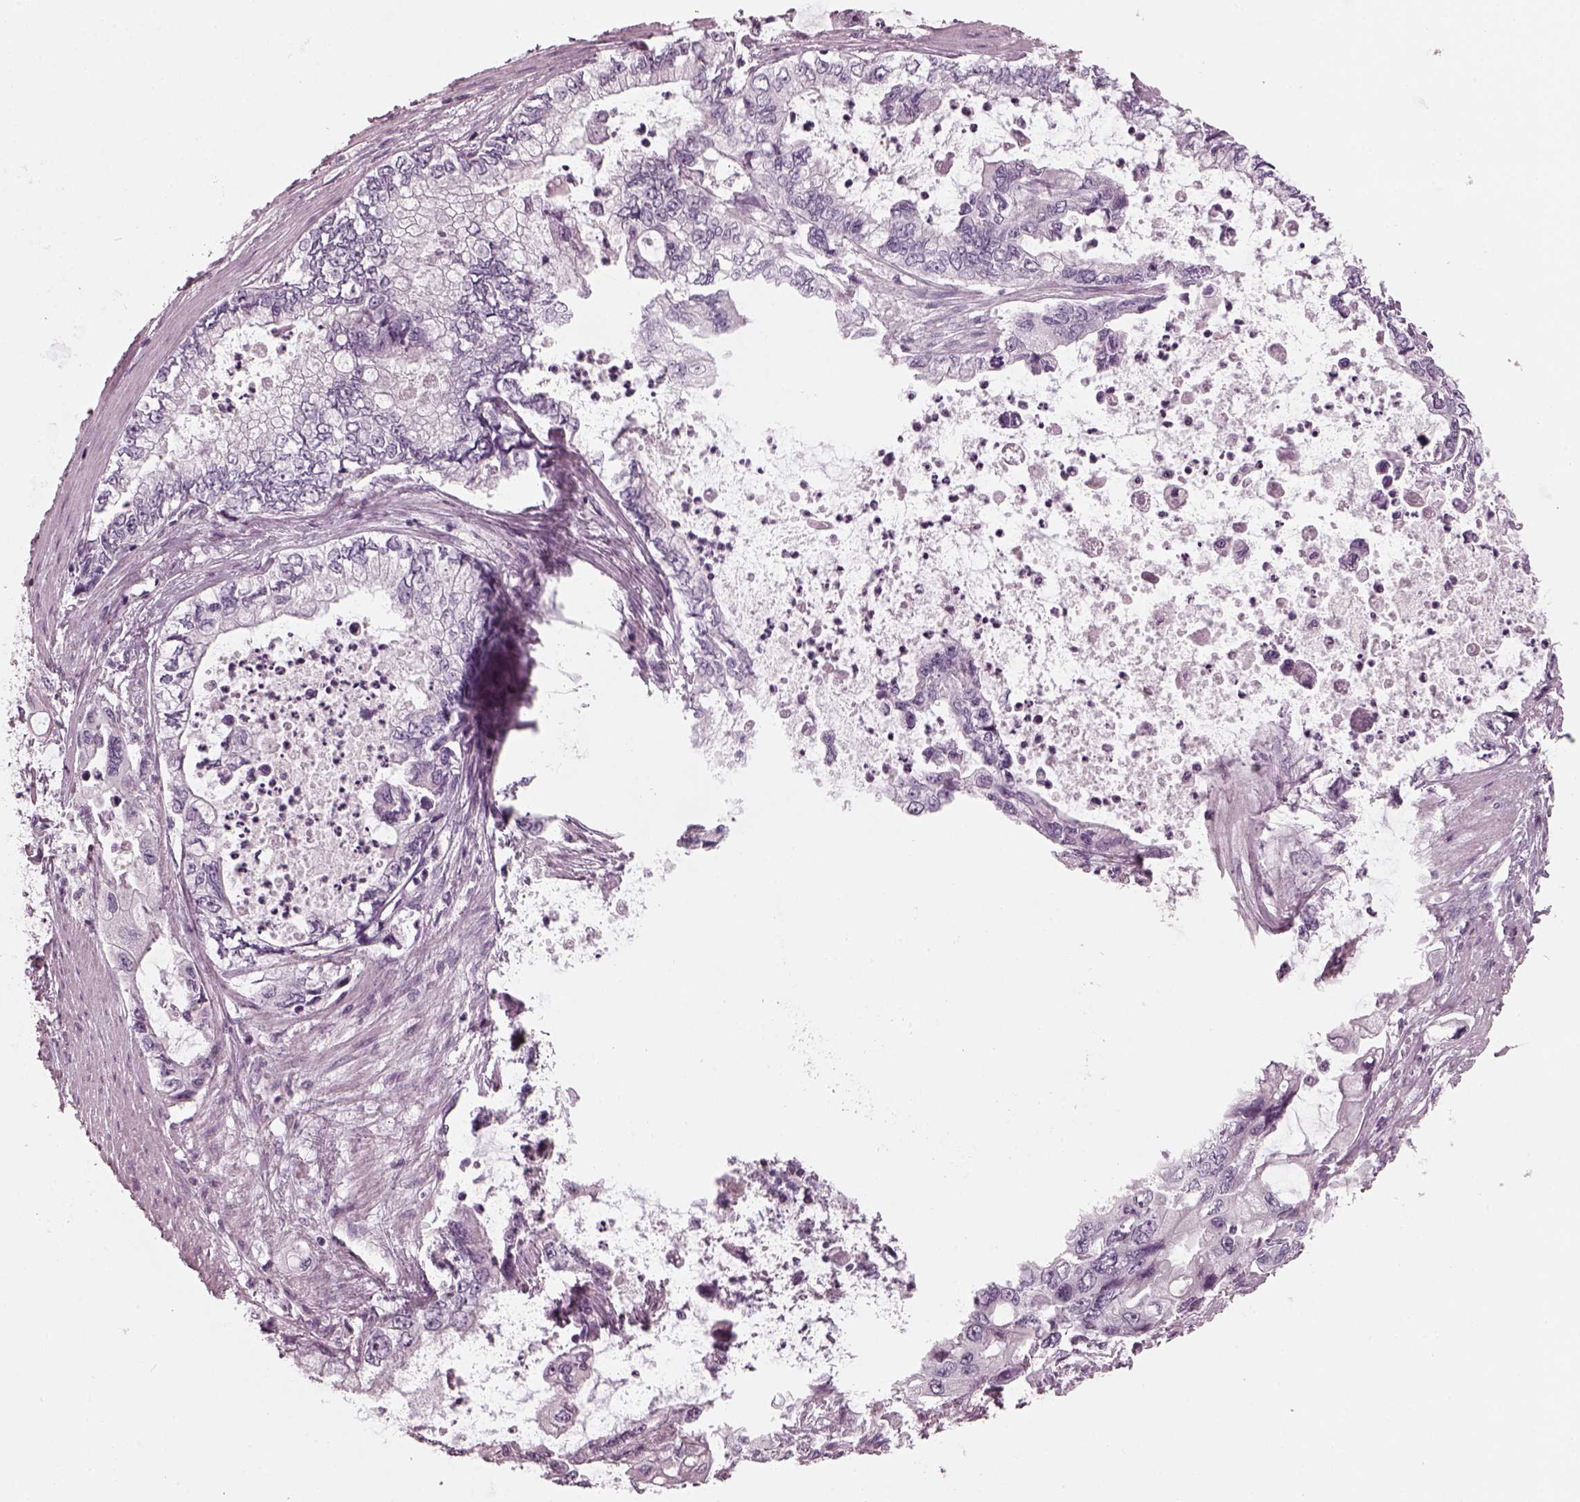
{"staining": {"intensity": "negative", "quantity": "none", "location": "none"}, "tissue": "stomach cancer", "cell_type": "Tumor cells", "image_type": "cancer", "snomed": [{"axis": "morphology", "description": "Adenocarcinoma, NOS"}, {"axis": "topography", "description": "Pancreas"}, {"axis": "topography", "description": "Stomach, upper"}, {"axis": "topography", "description": "Stomach"}], "caption": "A high-resolution histopathology image shows immunohistochemistry staining of stomach cancer (adenocarcinoma), which shows no significant positivity in tumor cells.", "gene": "RCVRN", "patient": {"sex": "male", "age": 77}}